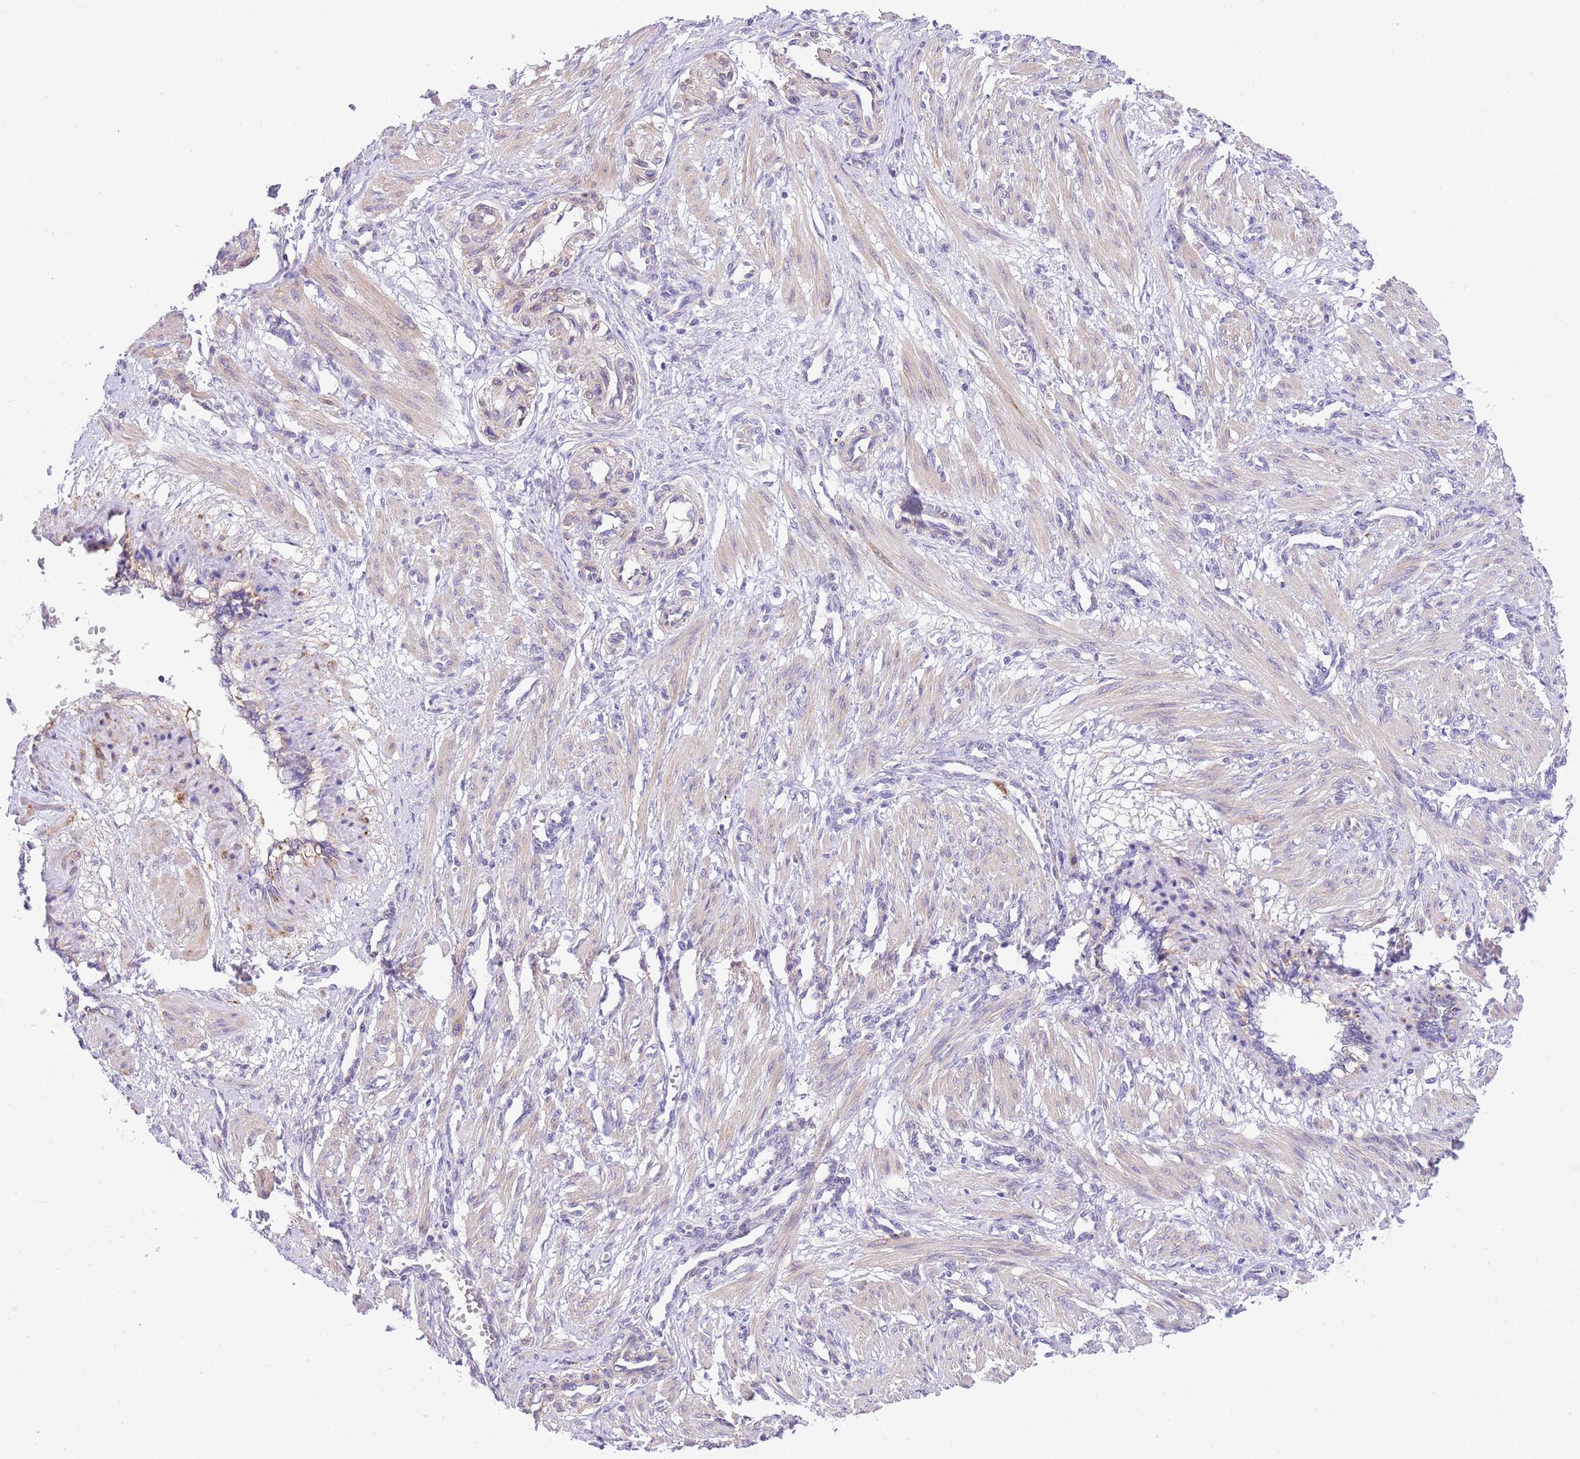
{"staining": {"intensity": "moderate", "quantity": "25%-75%", "location": "cytoplasmic/membranous,nuclear"}, "tissue": "smooth muscle", "cell_type": "Smooth muscle cells", "image_type": "normal", "snomed": [{"axis": "morphology", "description": "Normal tissue, NOS"}, {"axis": "topography", "description": "Endometrium"}], "caption": "DAB immunohistochemical staining of normal human smooth muscle shows moderate cytoplasmic/membranous,nuclear protein expression in about 25%-75% of smooth muscle cells.", "gene": "S100PBP", "patient": {"sex": "female", "age": 33}}